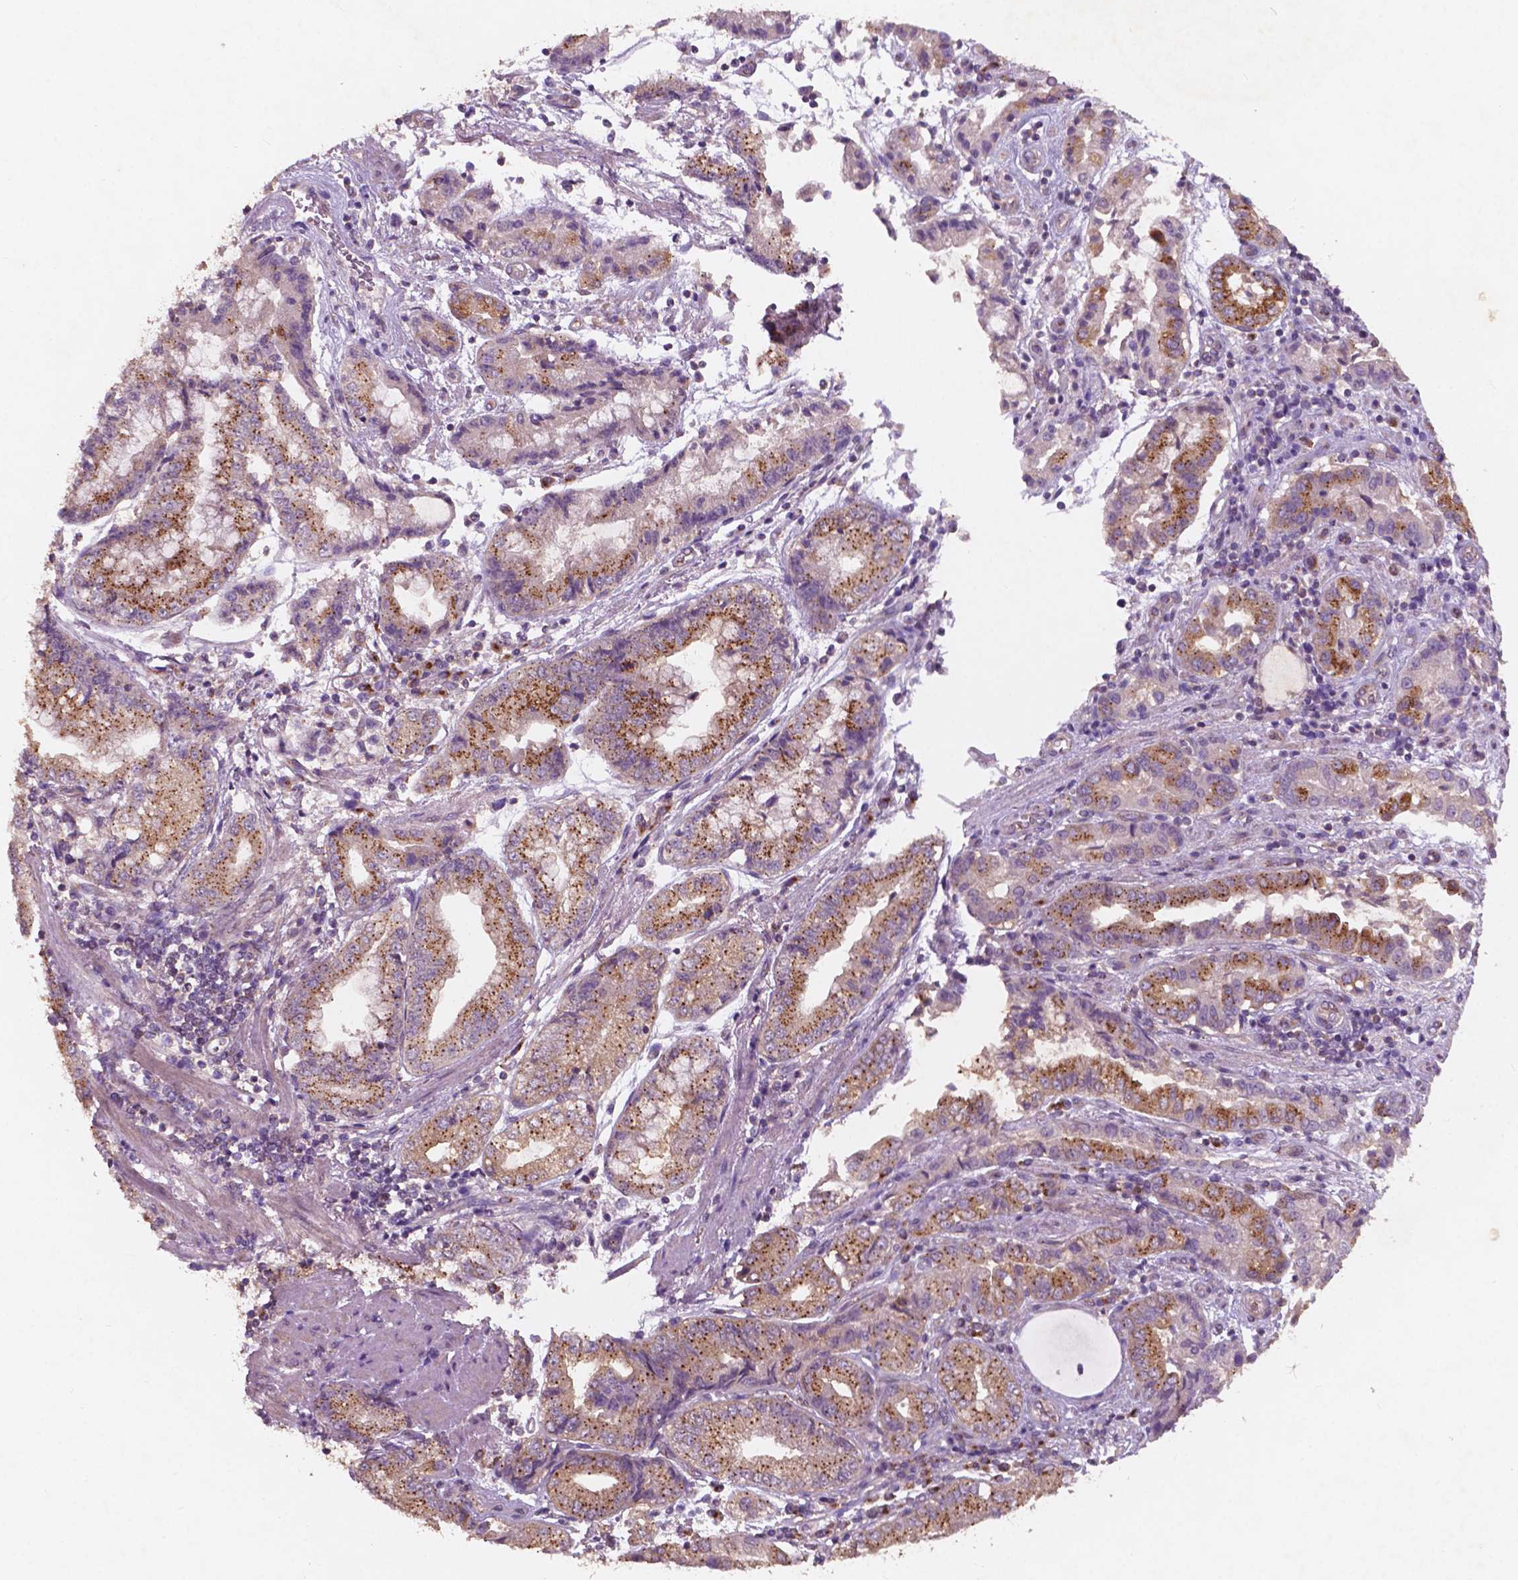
{"staining": {"intensity": "moderate", "quantity": ">75%", "location": "cytoplasmic/membranous"}, "tissue": "stomach cancer", "cell_type": "Tumor cells", "image_type": "cancer", "snomed": [{"axis": "morphology", "description": "Adenocarcinoma, NOS"}, {"axis": "topography", "description": "Stomach, upper"}], "caption": "Brown immunohistochemical staining in stomach adenocarcinoma demonstrates moderate cytoplasmic/membranous expression in approximately >75% of tumor cells. Immunohistochemistry stains the protein in brown and the nuclei are stained blue.", "gene": "CHPT1", "patient": {"sex": "female", "age": 74}}